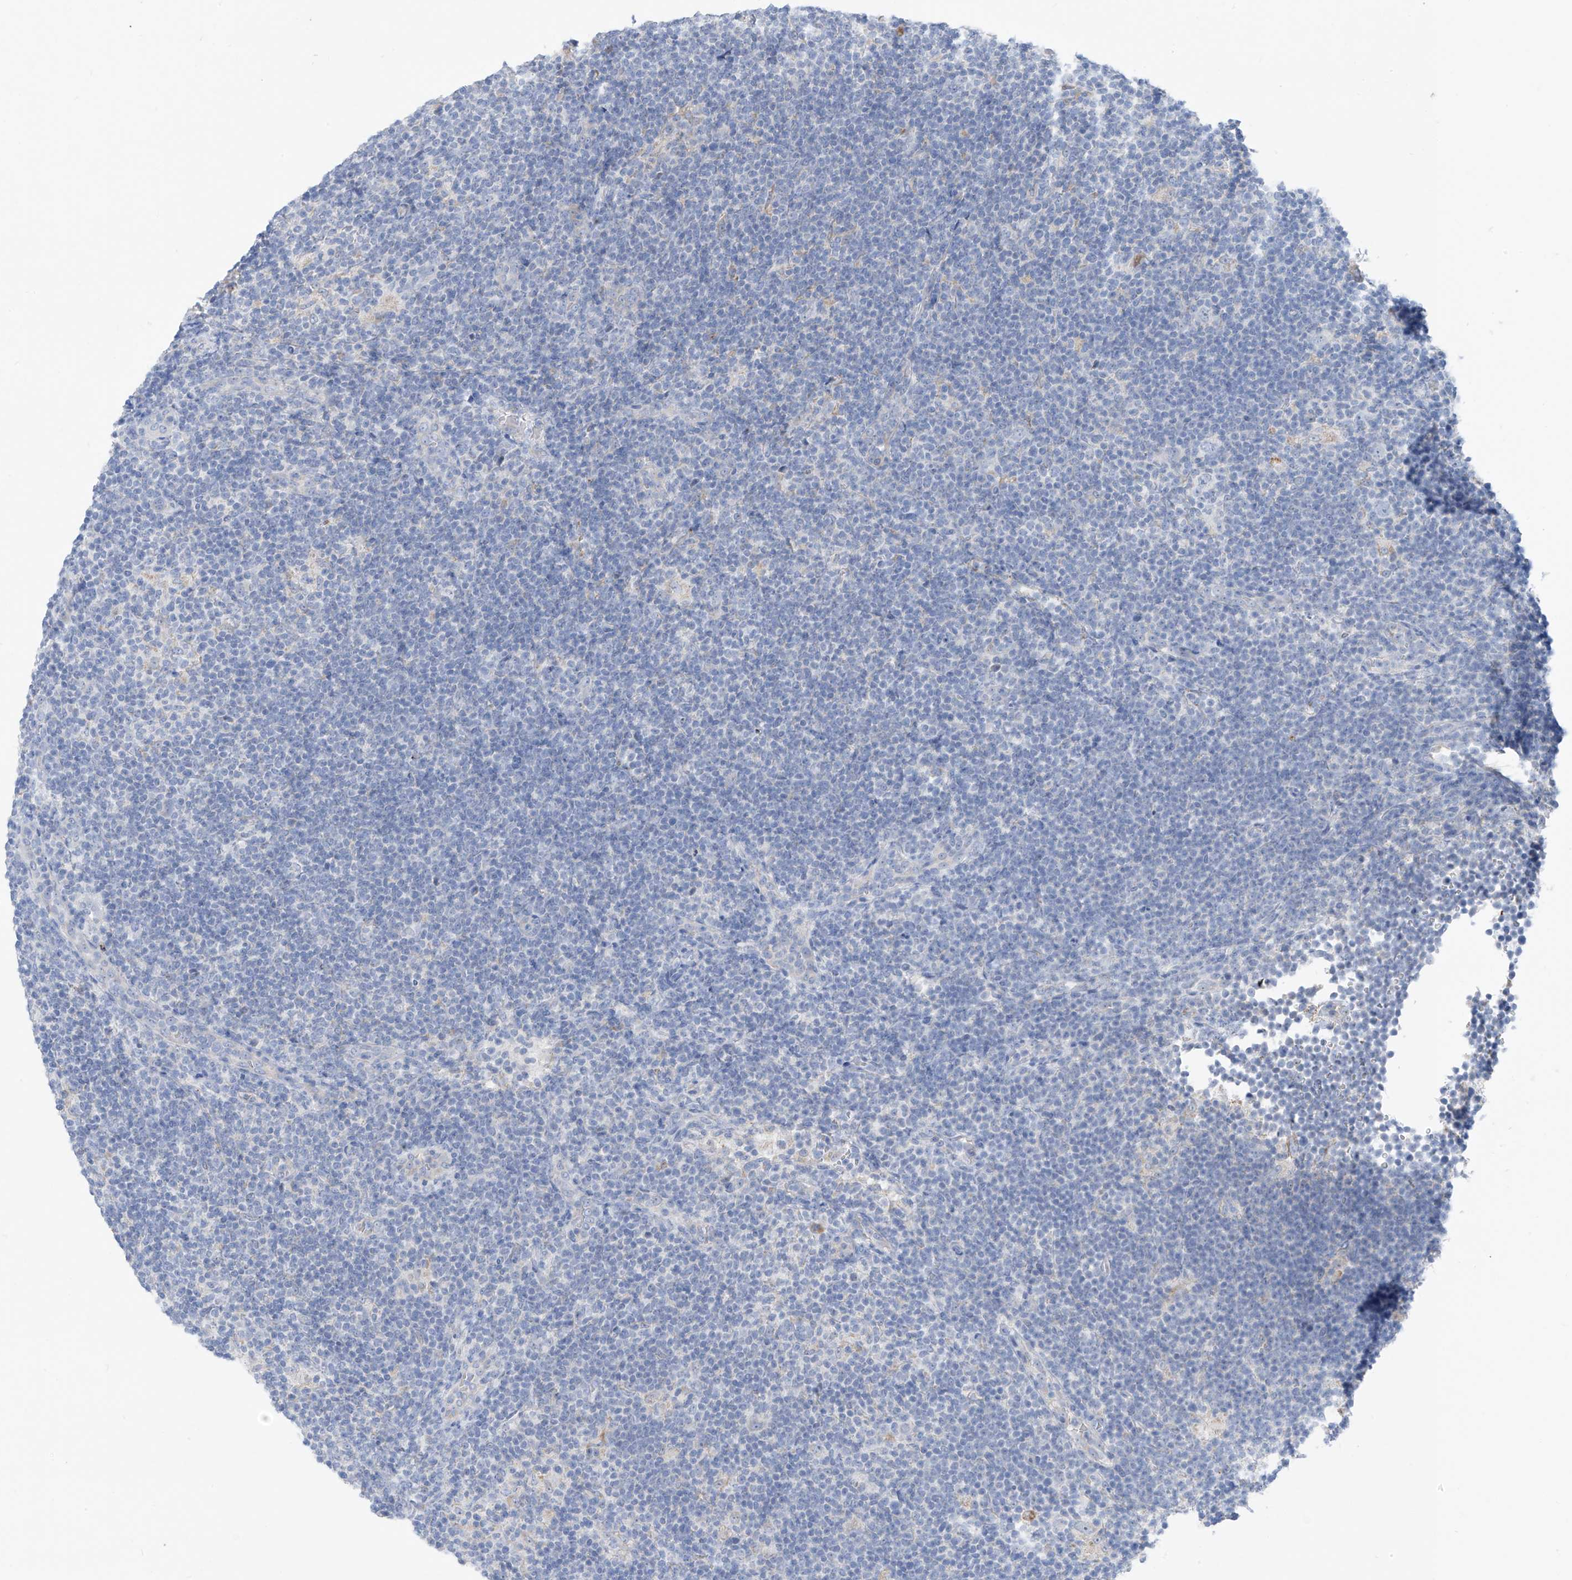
{"staining": {"intensity": "weak", "quantity": "<25%", "location": "cytoplasmic/membranous"}, "tissue": "lymphoma", "cell_type": "Tumor cells", "image_type": "cancer", "snomed": [{"axis": "morphology", "description": "Hodgkin's disease, NOS"}, {"axis": "topography", "description": "Lymph node"}], "caption": "Tumor cells show no significant expression in lymphoma.", "gene": "ZNF404", "patient": {"sex": "female", "age": 57}}